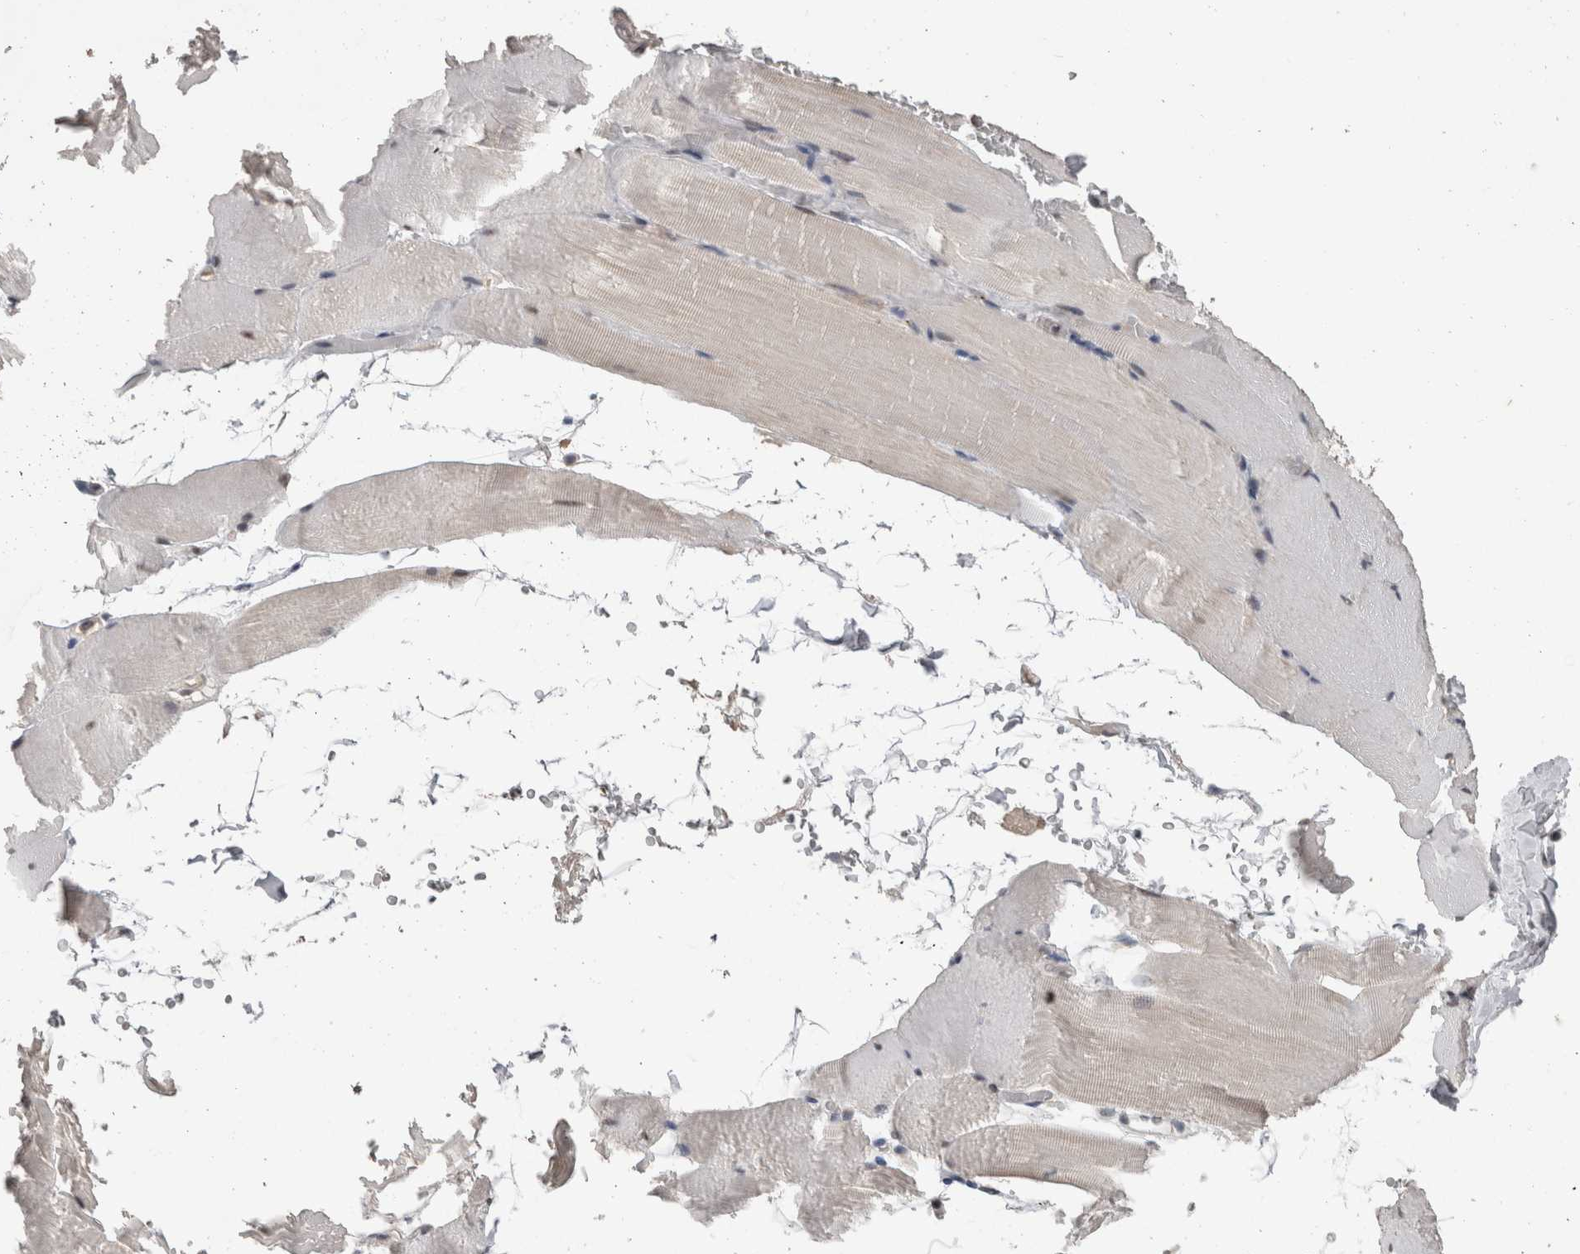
{"staining": {"intensity": "weak", "quantity": "25%-75%", "location": "nuclear"}, "tissue": "skeletal muscle", "cell_type": "Myocytes", "image_type": "normal", "snomed": [{"axis": "morphology", "description": "Normal tissue, NOS"}, {"axis": "topography", "description": "Skeletal muscle"}, {"axis": "topography", "description": "Parathyroid gland"}], "caption": "Protein staining of unremarkable skeletal muscle exhibits weak nuclear positivity in approximately 25%-75% of myocytes.", "gene": "DDX17", "patient": {"sex": "female", "age": 37}}